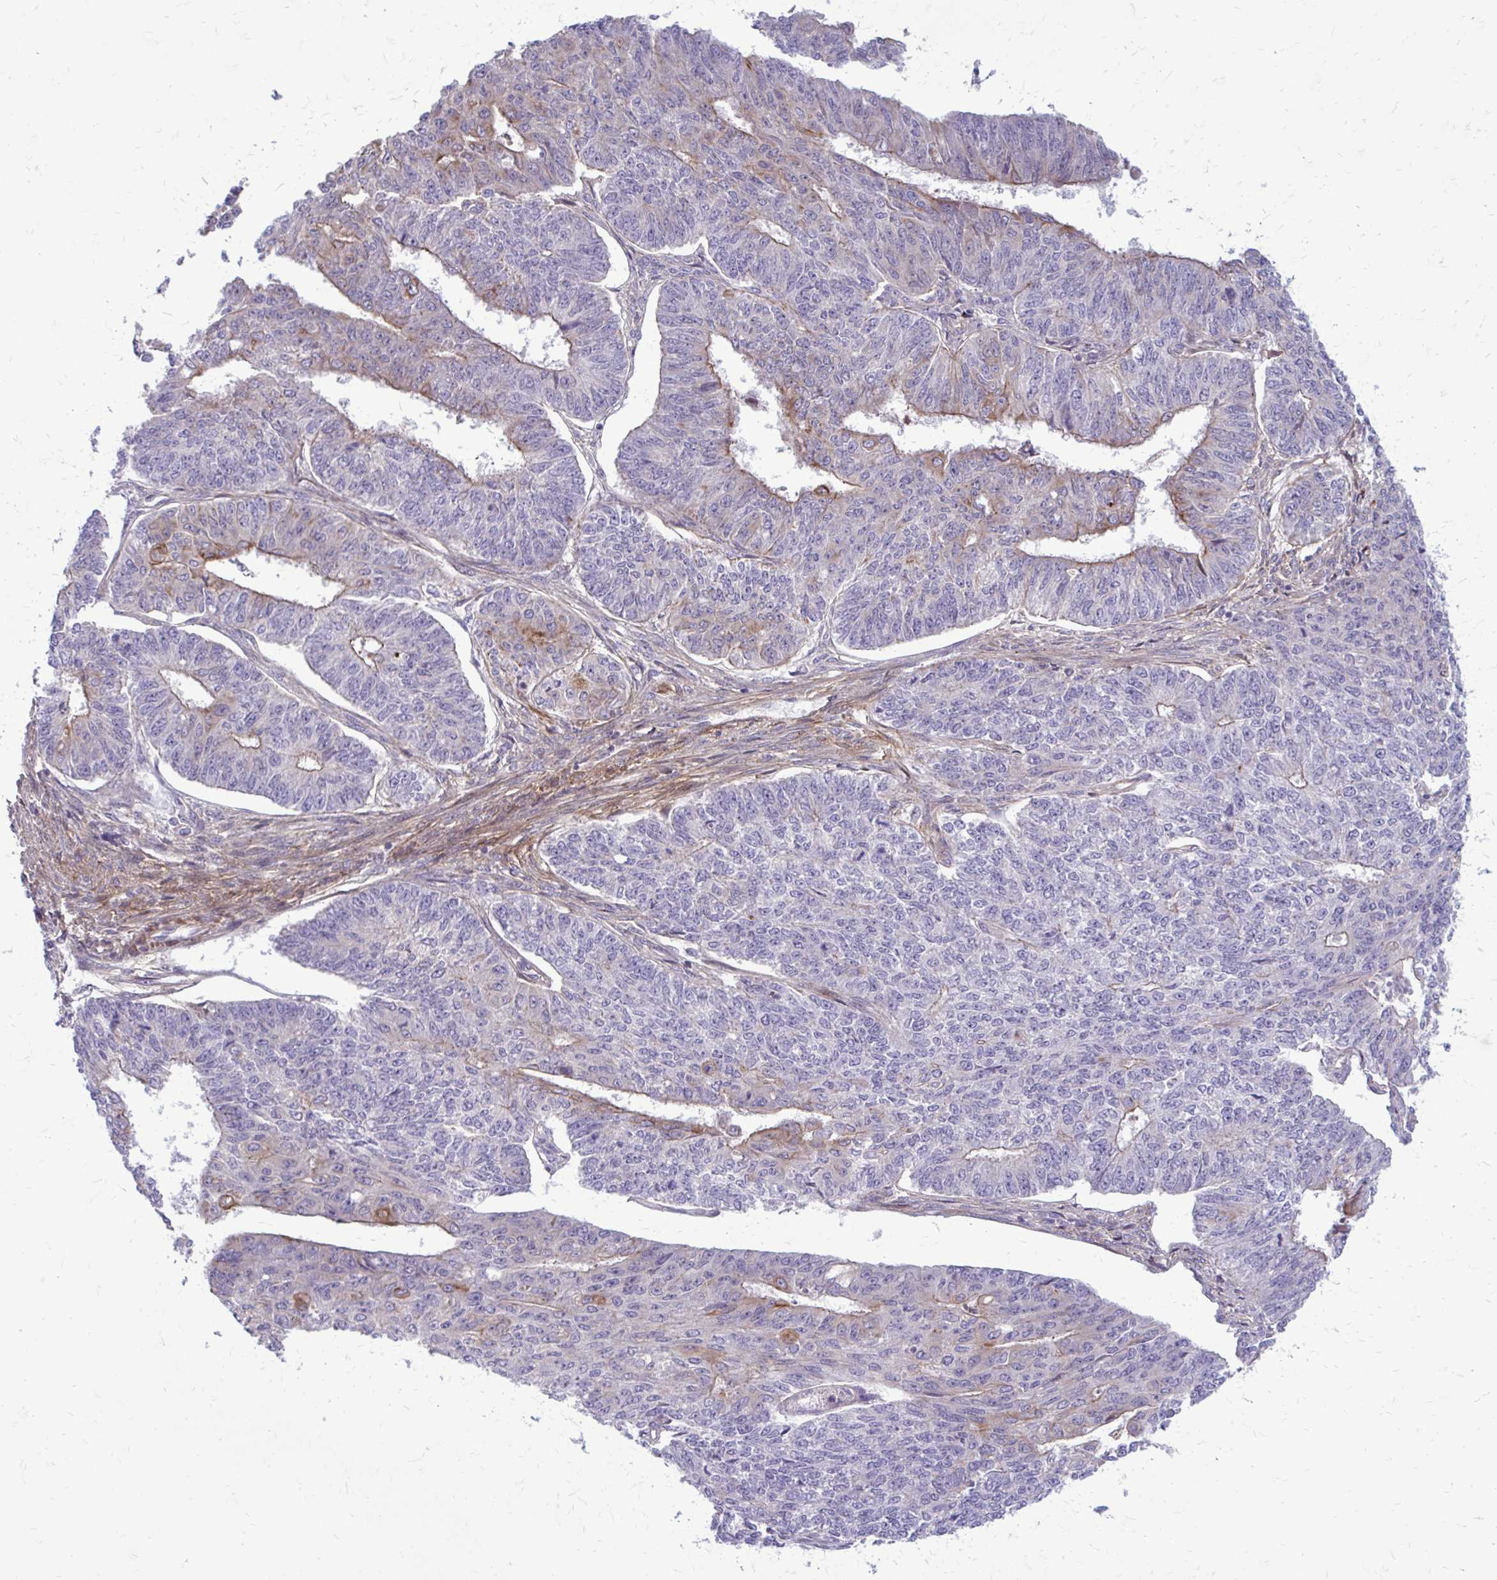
{"staining": {"intensity": "weak", "quantity": "<25%", "location": "cytoplasmic/membranous"}, "tissue": "endometrial cancer", "cell_type": "Tumor cells", "image_type": "cancer", "snomed": [{"axis": "morphology", "description": "Adenocarcinoma, NOS"}, {"axis": "topography", "description": "Endometrium"}], "caption": "Immunohistochemical staining of human endometrial adenocarcinoma exhibits no significant staining in tumor cells.", "gene": "FAP", "patient": {"sex": "female", "age": 32}}